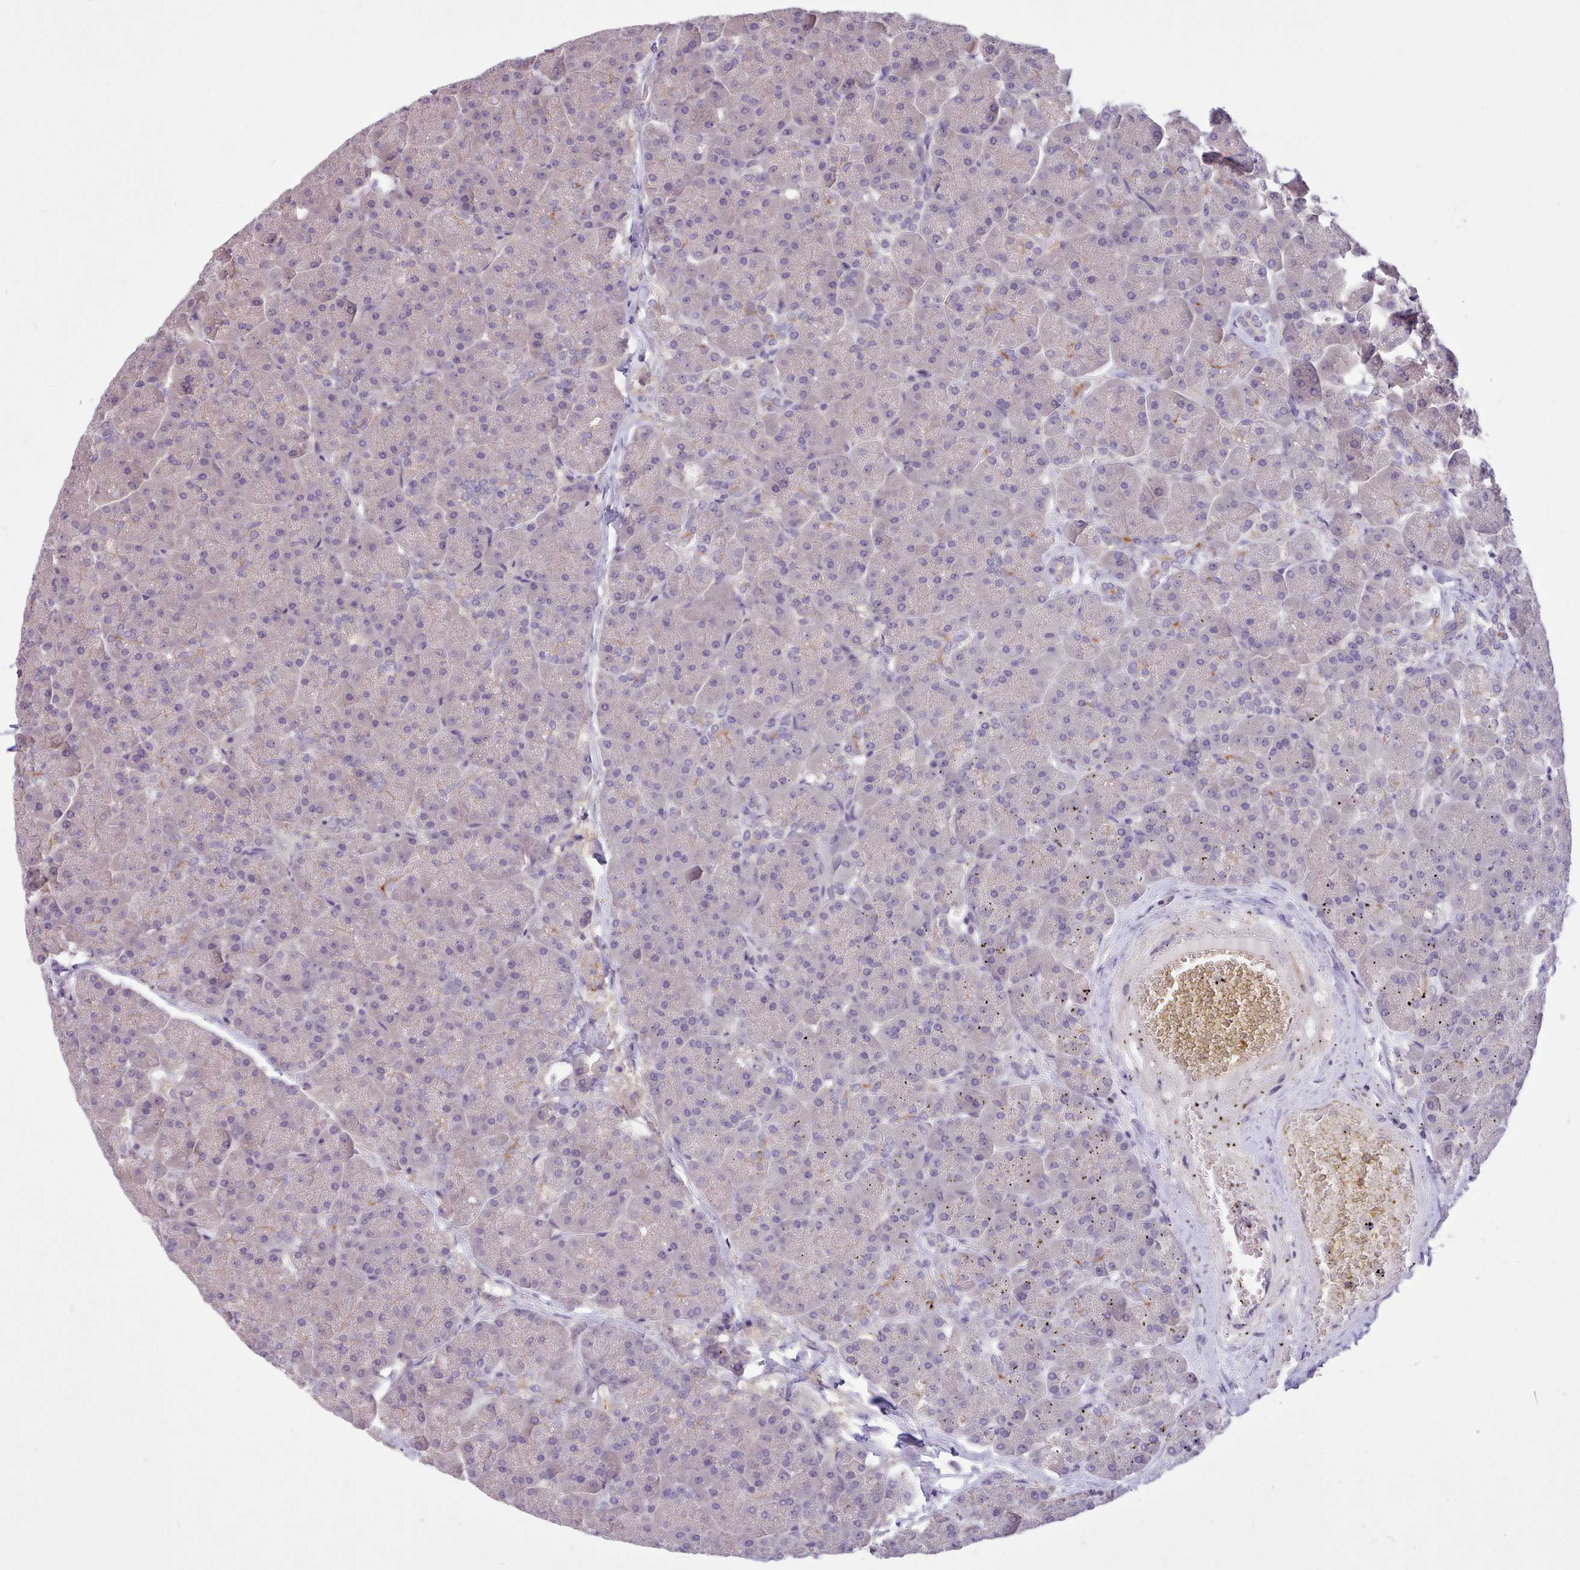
{"staining": {"intensity": "weak", "quantity": "<25%", "location": "nuclear"}, "tissue": "pancreas", "cell_type": "Exocrine glandular cells", "image_type": "normal", "snomed": [{"axis": "morphology", "description": "Normal tissue, NOS"}, {"axis": "topography", "description": "Pancreas"}, {"axis": "topography", "description": "Peripheral nerve tissue"}], "caption": "There is no significant expression in exocrine glandular cells of pancreas. (Brightfield microscopy of DAB IHC at high magnification).", "gene": "ZNF607", "patient": {"sex": "male", "age": 54}}